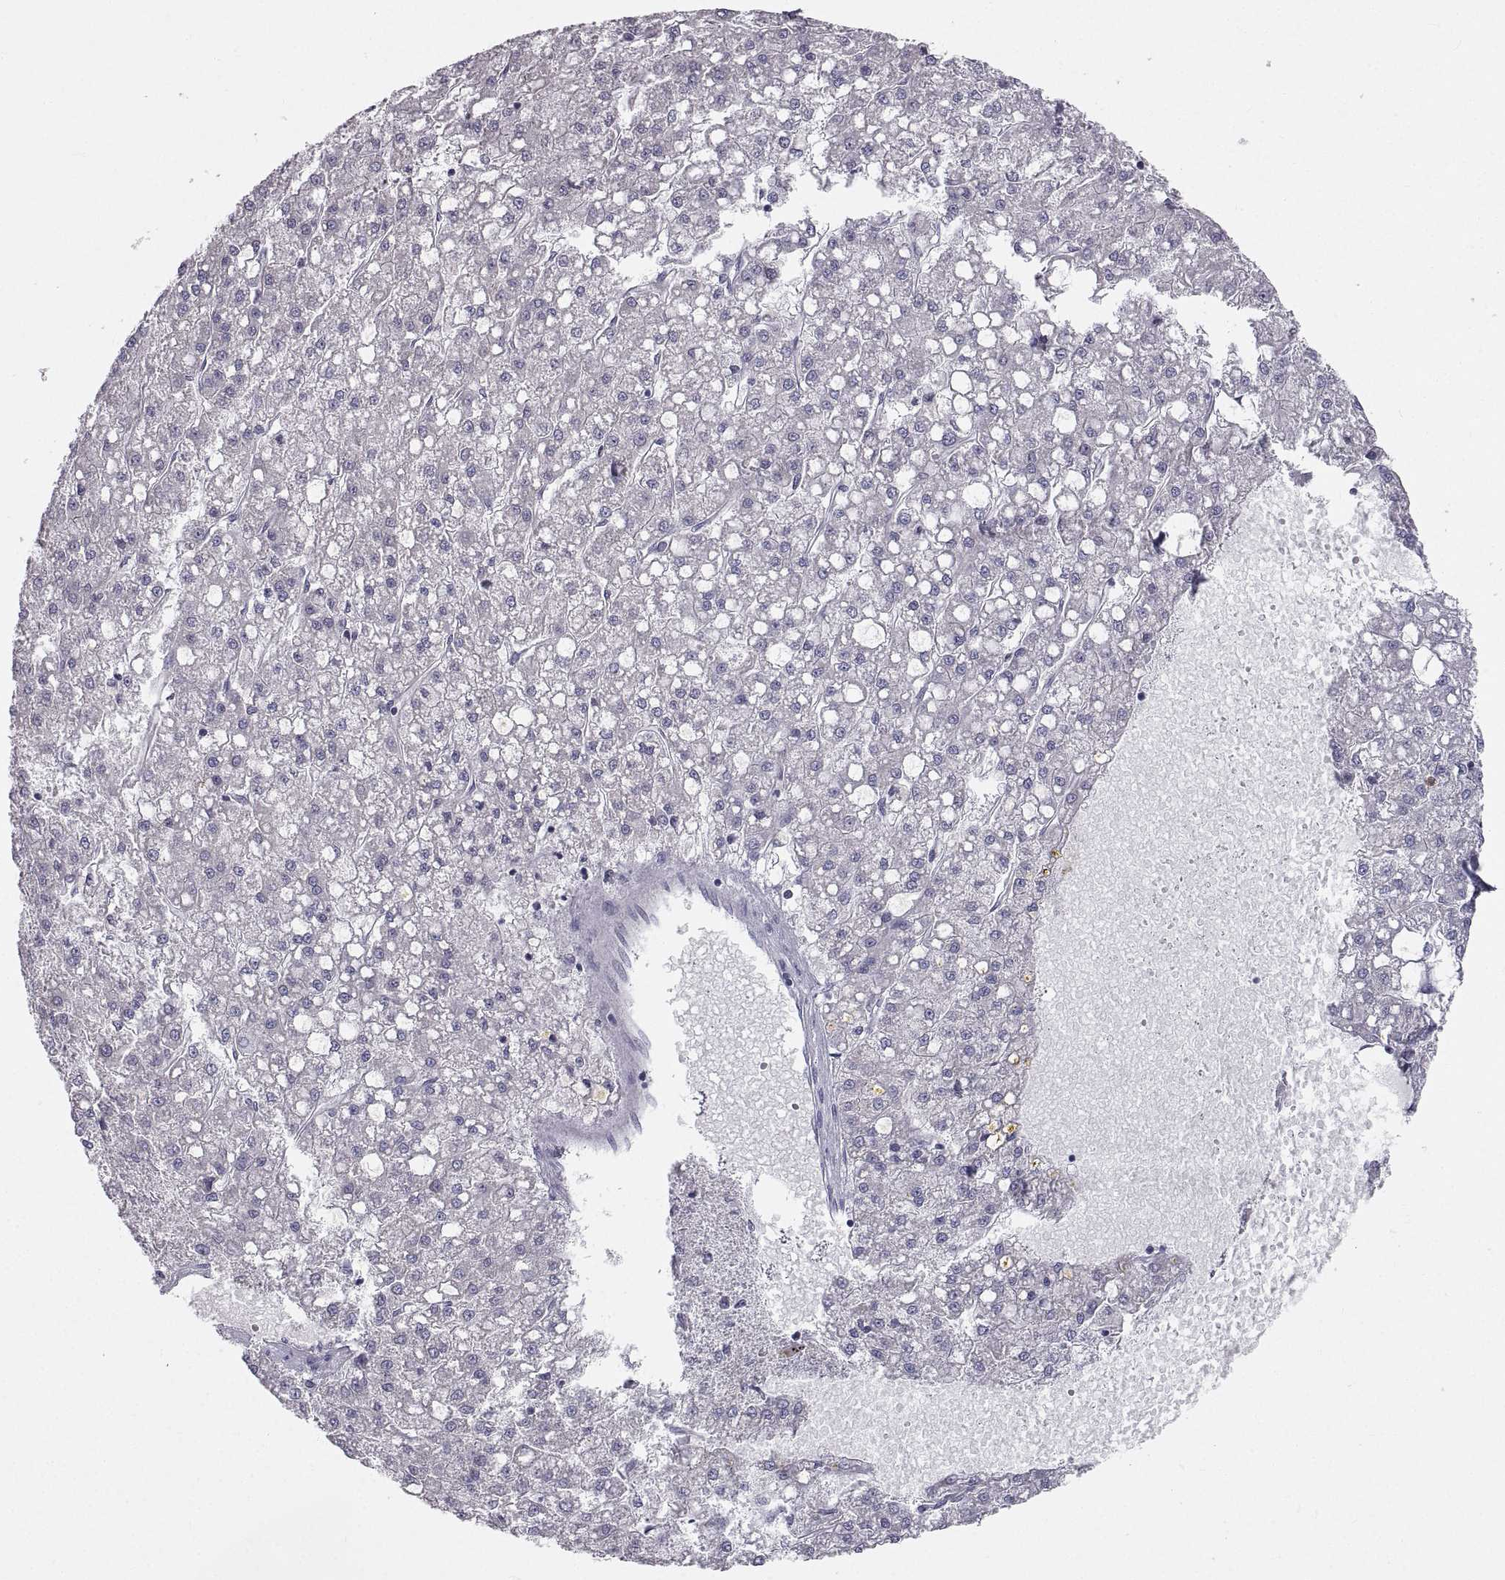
{"staining": {"intensity": "negative", "quantity": "none", "location": "none"}, "tissue": "liver cancer", "cell_type": "Tumor cells", "image_type": "cancer", "snomed": [{"axis": "morphology", "description": "Carcinoma, Hepatocellular, NOS"}, {"axis": "topography", "description": "Liver"}], "caption": "Hepatocellular carcinoma (liver) was stained to show a protein in brown. There is no significant staining in tumor cells.", "gene": "ZNF185", "patient": {"sex": "male", "age": 67}}